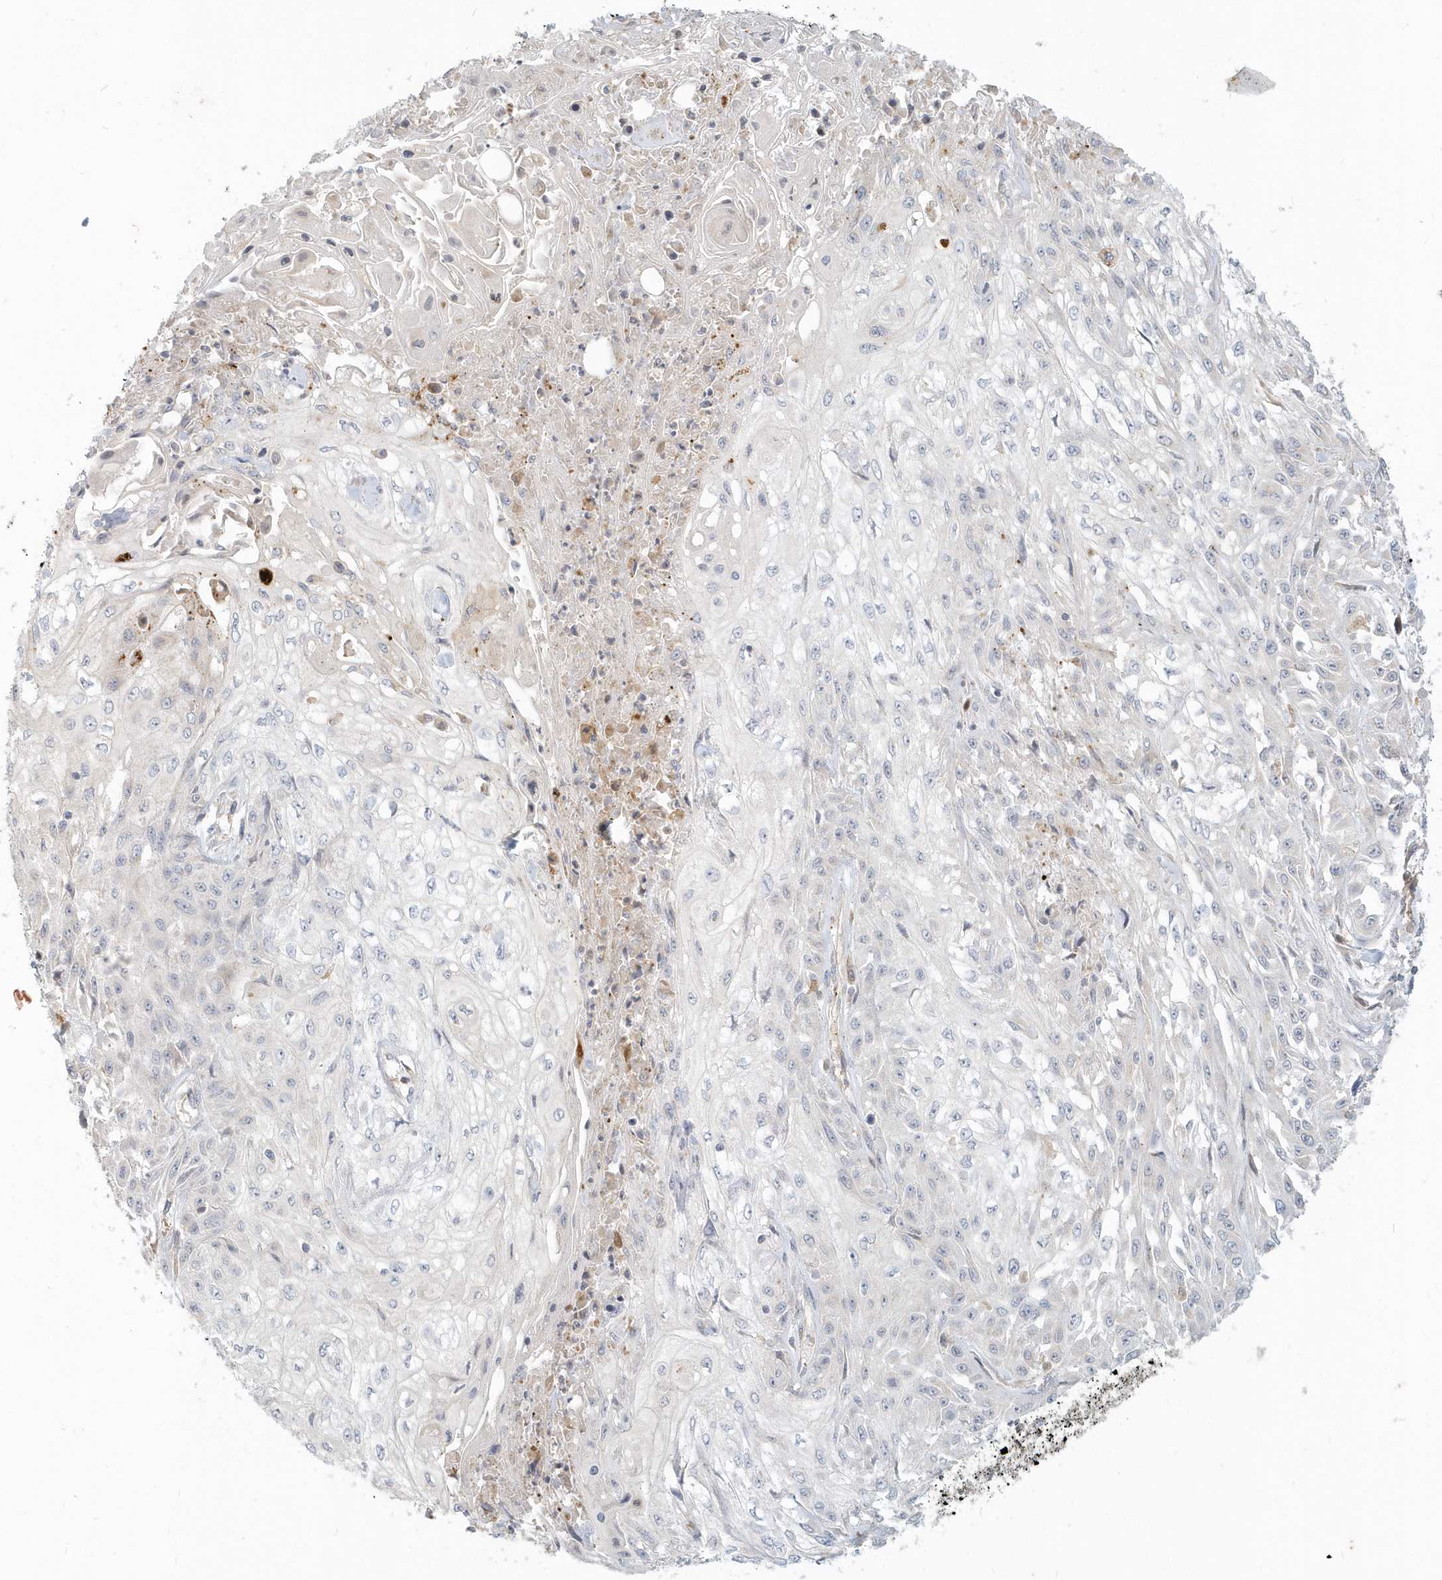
{"staining": {"intensity": "negative", "quantity": "none", "location": "none"}, "tissue": "skin cancer", "cell_type": "Tumor cells", "image_type": "cancer", "snomed": [{"axis": "morphology", "description": "Squamous cell carcinoma, NOS"}, {"axis": "morphology", "description": "Squamous cell carcinoma, metastatic, NOS"}, {"axis": "topography", "description": "Skin"}, {"axis": "topography", "description": "Lymph node"}], "caption": "IHC histopathology image of neoplastic tissue: skin cancer stained with DAB (3,3'-diaminobenzidine) shows no significant protein staining in tumor cells. (Stains: DAB immunohistochemistry with hematoxylin counter stain, Microscopy: brightfield microscopy at high magnification).", "gene": "NAPB", "patient": {"sex": "male", "age": 75}}